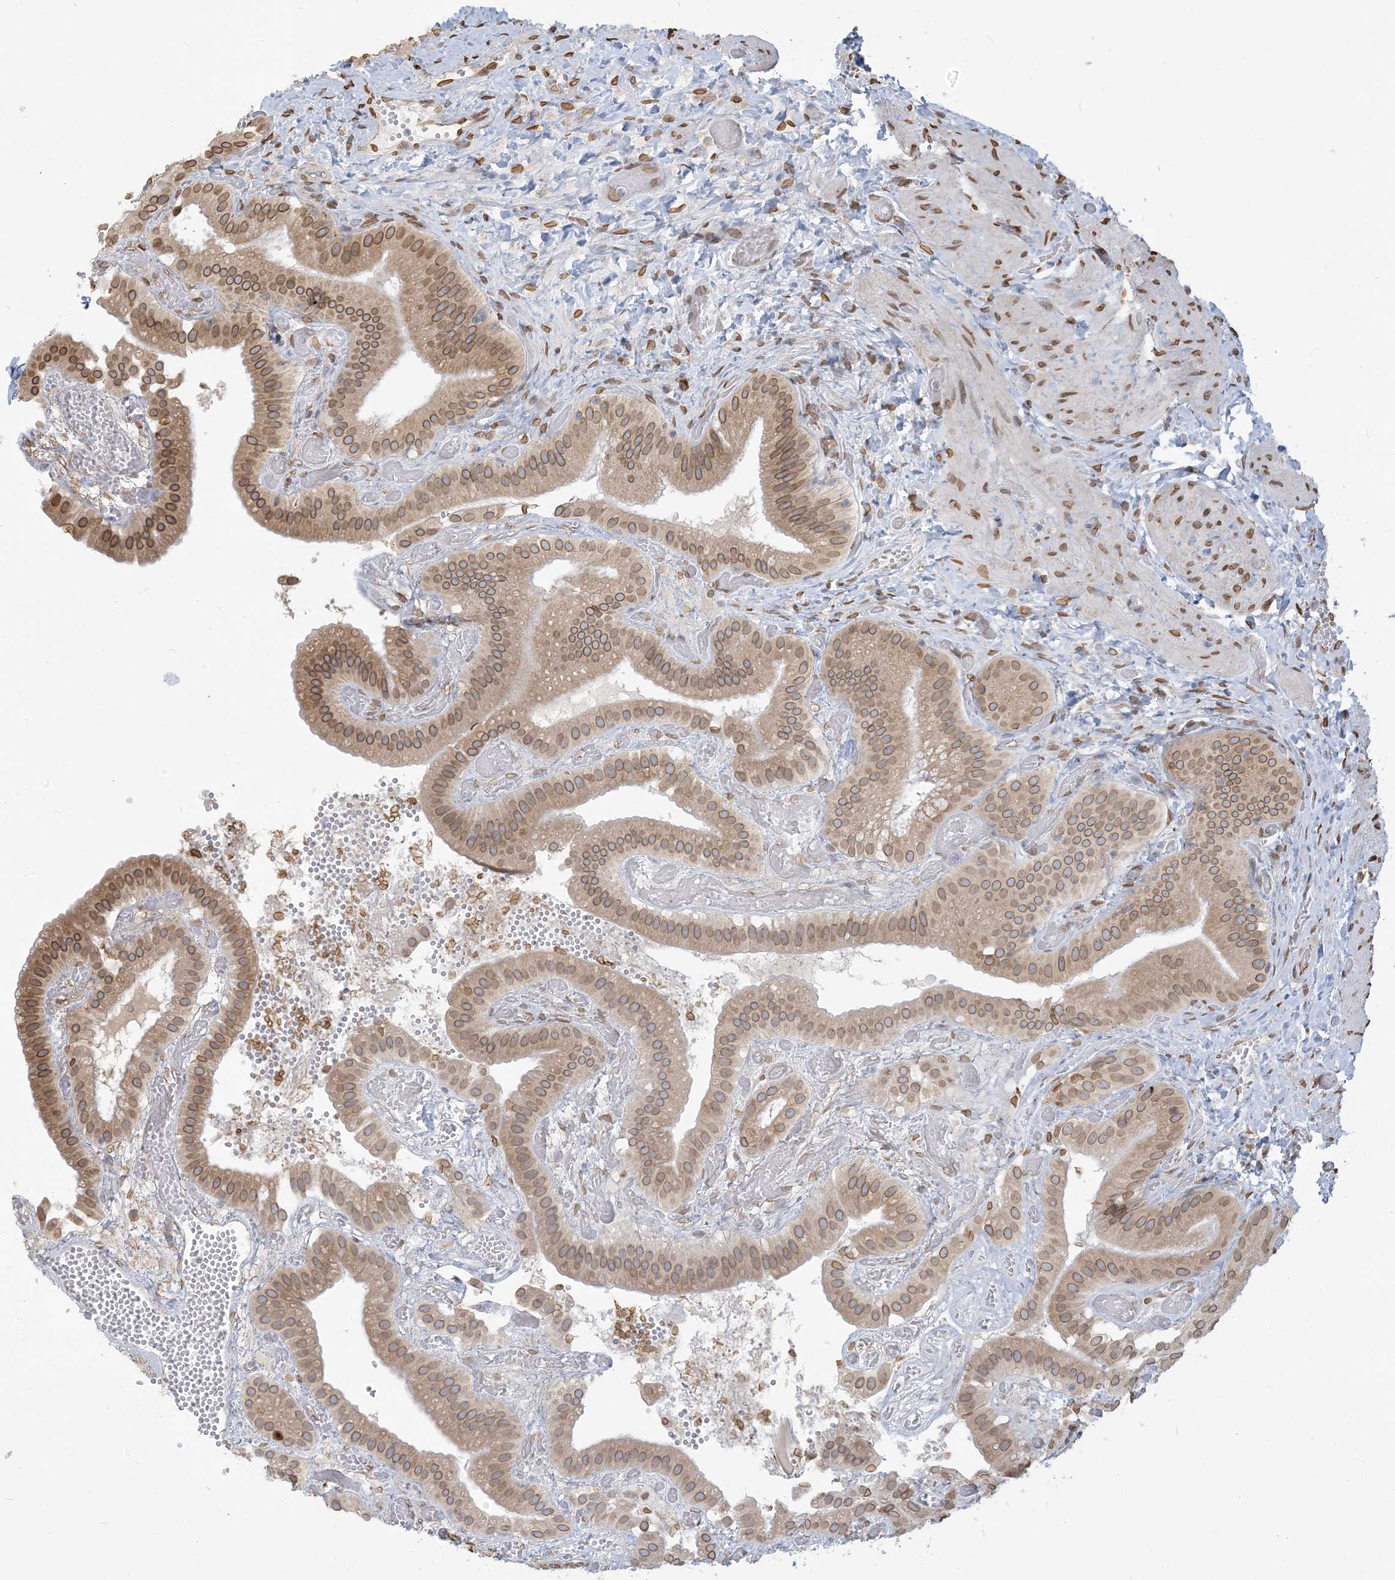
{"staining": {"intensity": "moderate", "quantity": ">75%", "location": "cytoplasmic/membranous,nuclear"}, "tissue": "gallbladder", "cell_type": "Glandular cells", "image_type": "normal", "snomed": [{"axis": "morphology", "description": "Normal tissue, NOS"}, {"axis": "topography", "description": "Gallbladder"}], "caption": "Immunohistochemistry histopathology image of normal gallbladder: gallbladder stained using immunohistochemistry (IHC) shows medium levels of moderate protein expression localized specifically in the cytoplasmic/membranous,nuclear of glandular cells, appearing as a cytoplasmic/membranous,nuclear brown color.", "gene": "WWP1", "patient": {"sex": "female", "age": 64}}